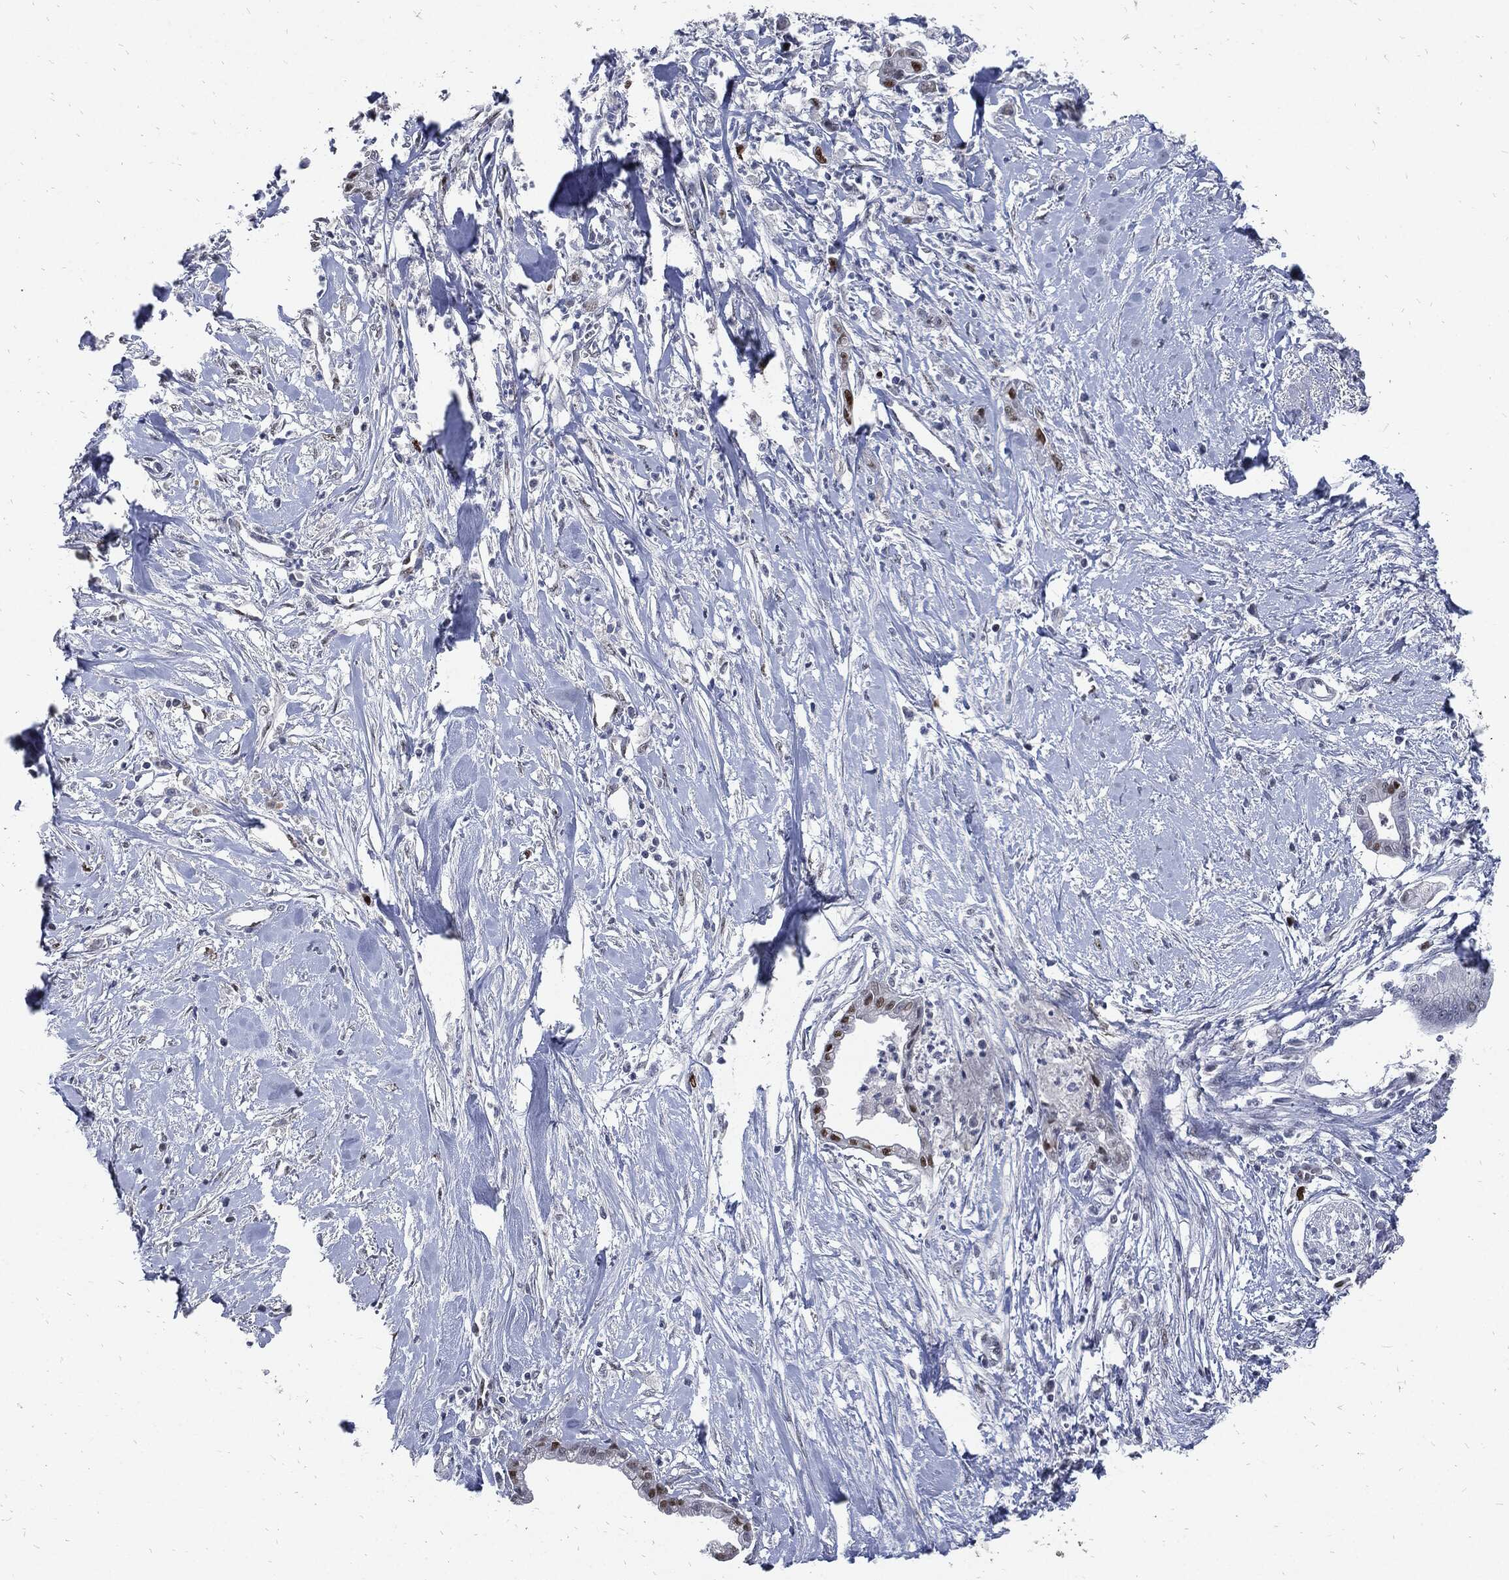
{"staining": {"intensity": "strong", "quantity": "25%-75%", "location": "nuclear"}, "tissue": "pancreatic cancer", "cell_type": "Tumor cells", "image_type": "cancer", "snomed": [{"axis": "morphology", "description": "Normal tissue, NOS"}, {"axis": "morphology", "description": "Adenocarcinoma, NOS"}, {"axis": "topography", "description": "Pancreas"}], "caption": "A brown stain labels strong nuclear staining of a protein in human pancreatic cancer (adenocarcinoma) tumor cells.", "gene": "NBN", "patient": {"sex": "female", "age": 58}}